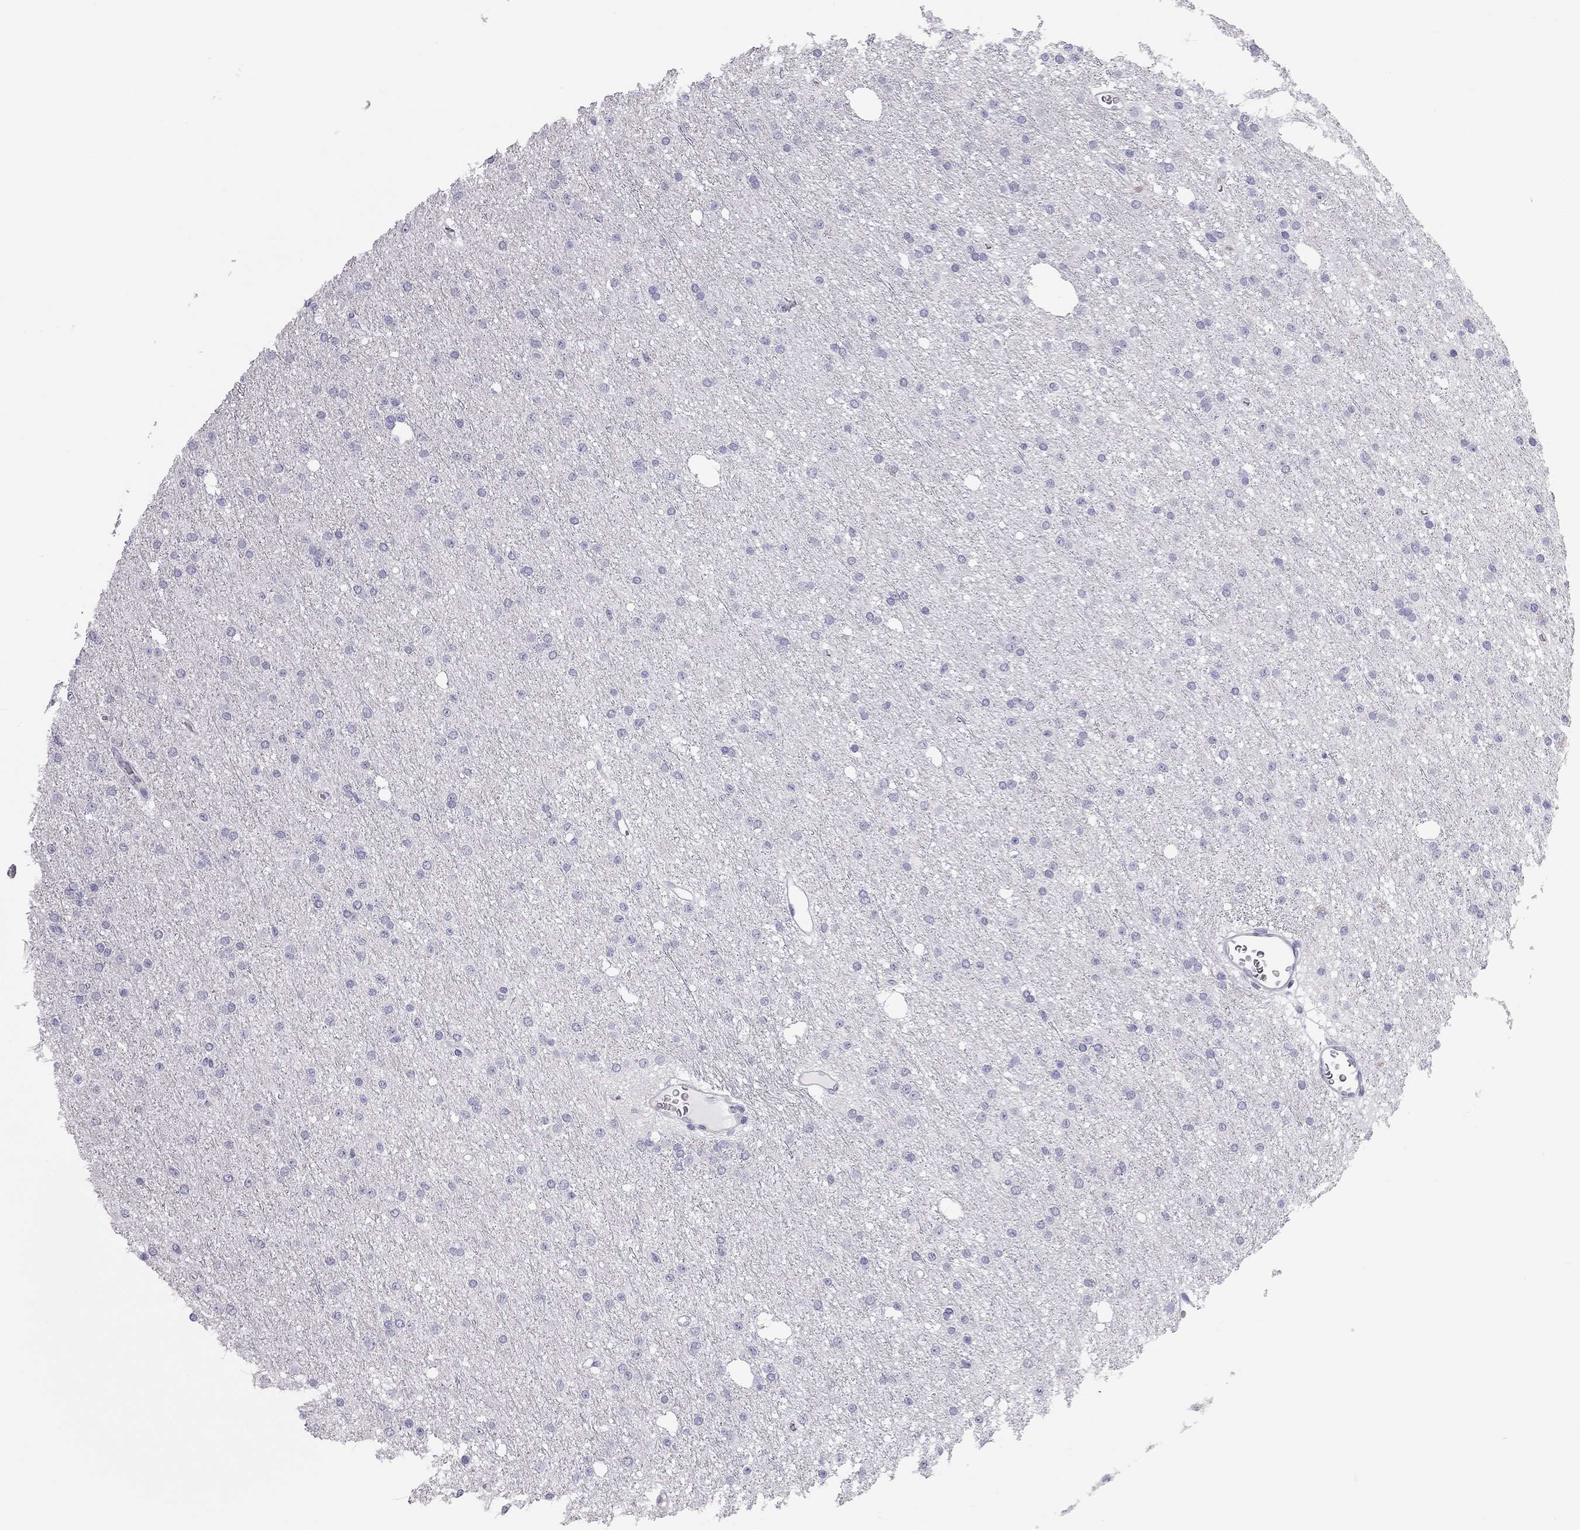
{"staining": {"intensity": "negative", "quantity": "none", "location": "none"}, "tissue": "glioma", "cell_type": "Tumor cells", "image_type": "cancer", "snomed": [{"axis": "morphology", "description": "Glioma, malignant, Low grade"}, {"axis": "topography", "description": "Brain"}], "caption": "Immunohistochemistry (IHC) photomicrograph of neoplastic tissue: low-grade glioma (malignant) stained with DAB shows no significant protein expression in tumor cells.", "gene": "SPATA12", "patient": {"sex": "male", "age": 27}}